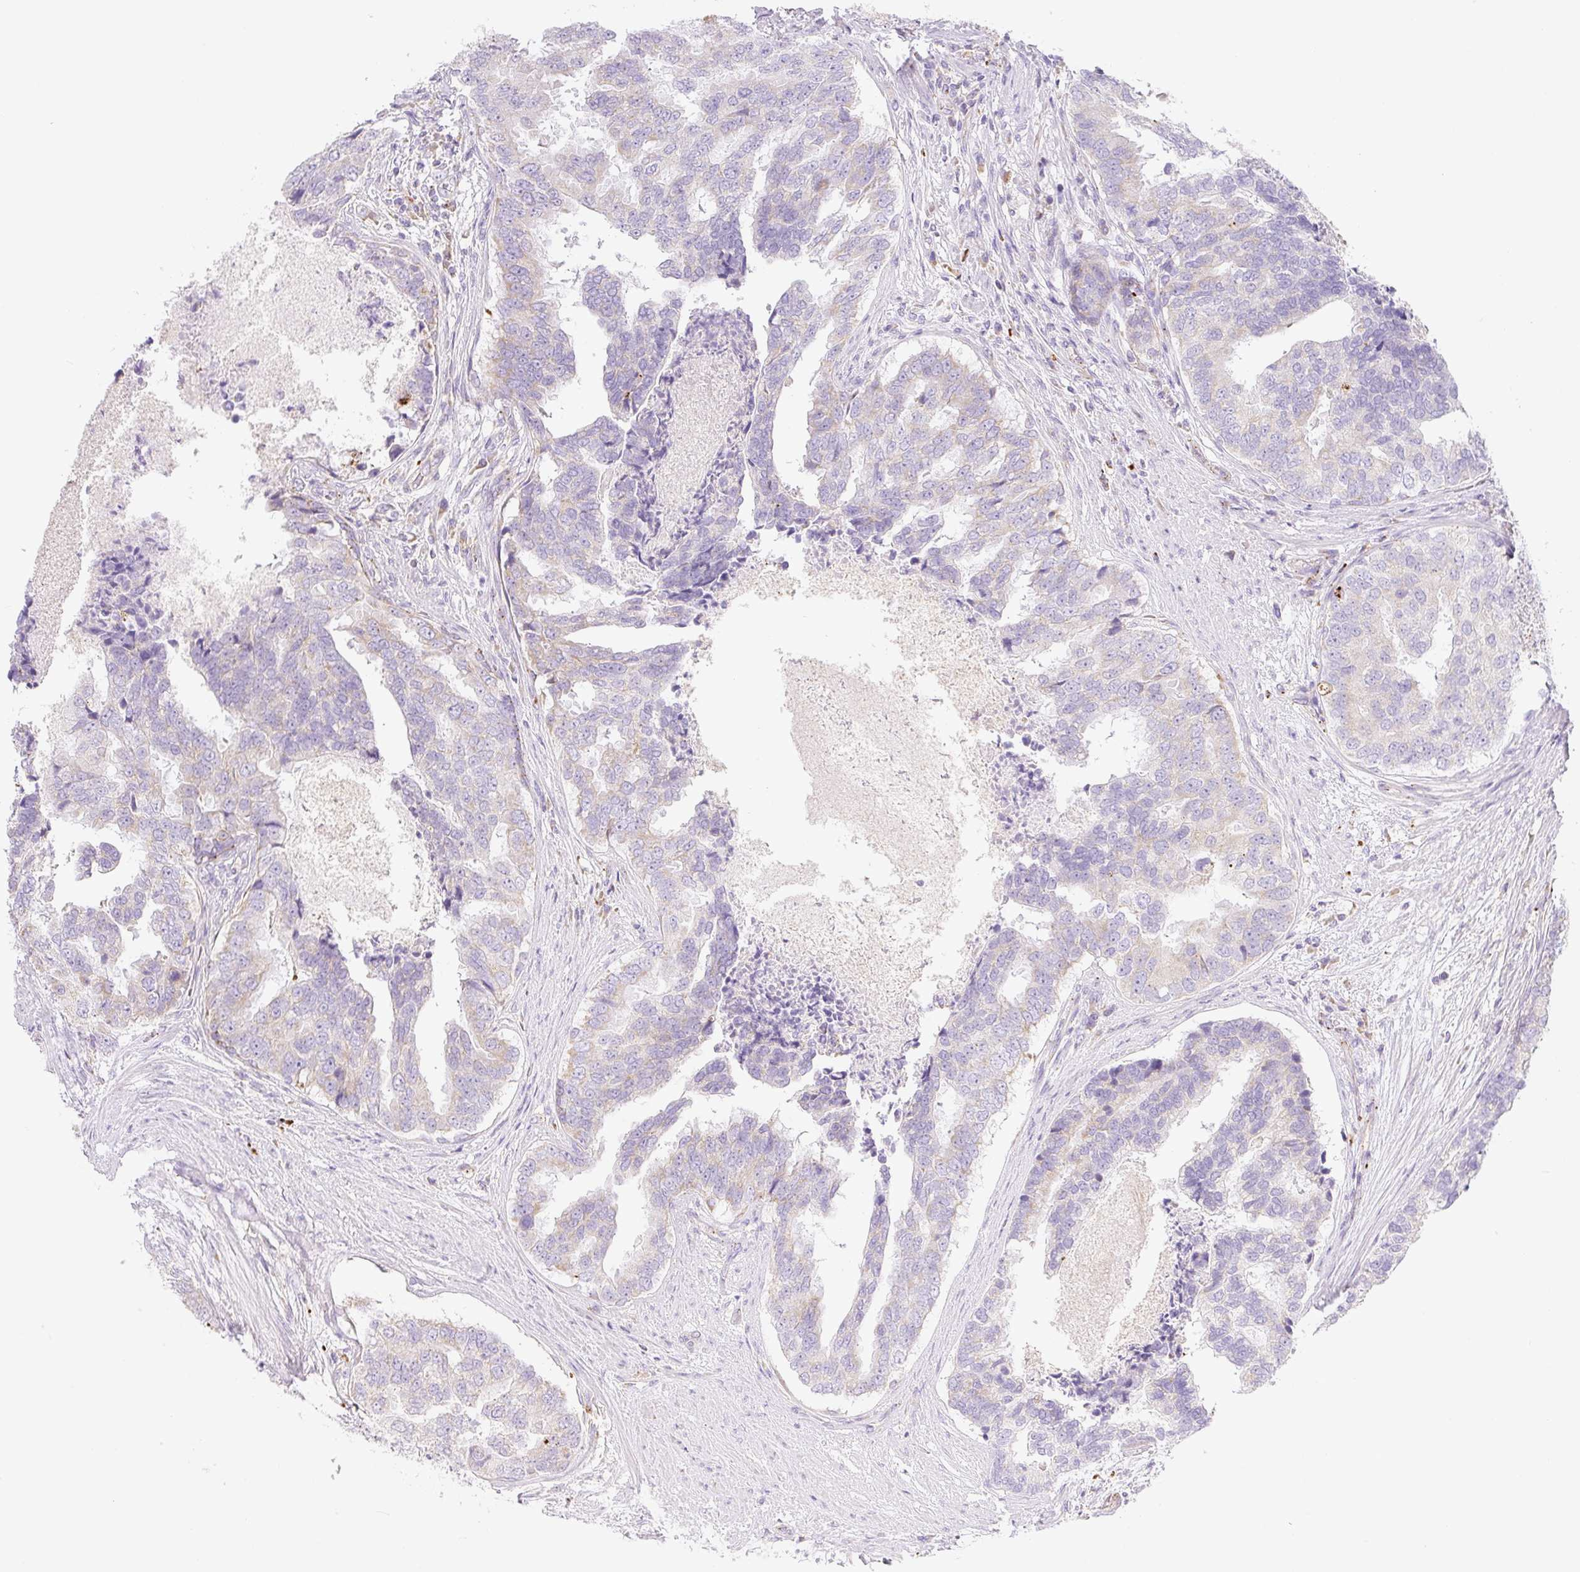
{"staining": {"intensity": "moderate", "quantity": "<25%", "location": "cytoplasmic/membranous"}, "tissue": "prostate cancer", "cell_type": "Tumor cells", "image_type": "cancer", "snomed": [{"axis": "morphology", "description": "Adenocarcinoma, High grade"}, {"axis": "topography", "description": "Prostate"}], "caption": "The image reveals a brown stain indicating the presence of a protein in the cytoplasmic/membranous of tumor cells in prostate high-grade adenocarcinoma.", "gene": "CLEC3A", "patient": {"sex": "male", "age": 68}}